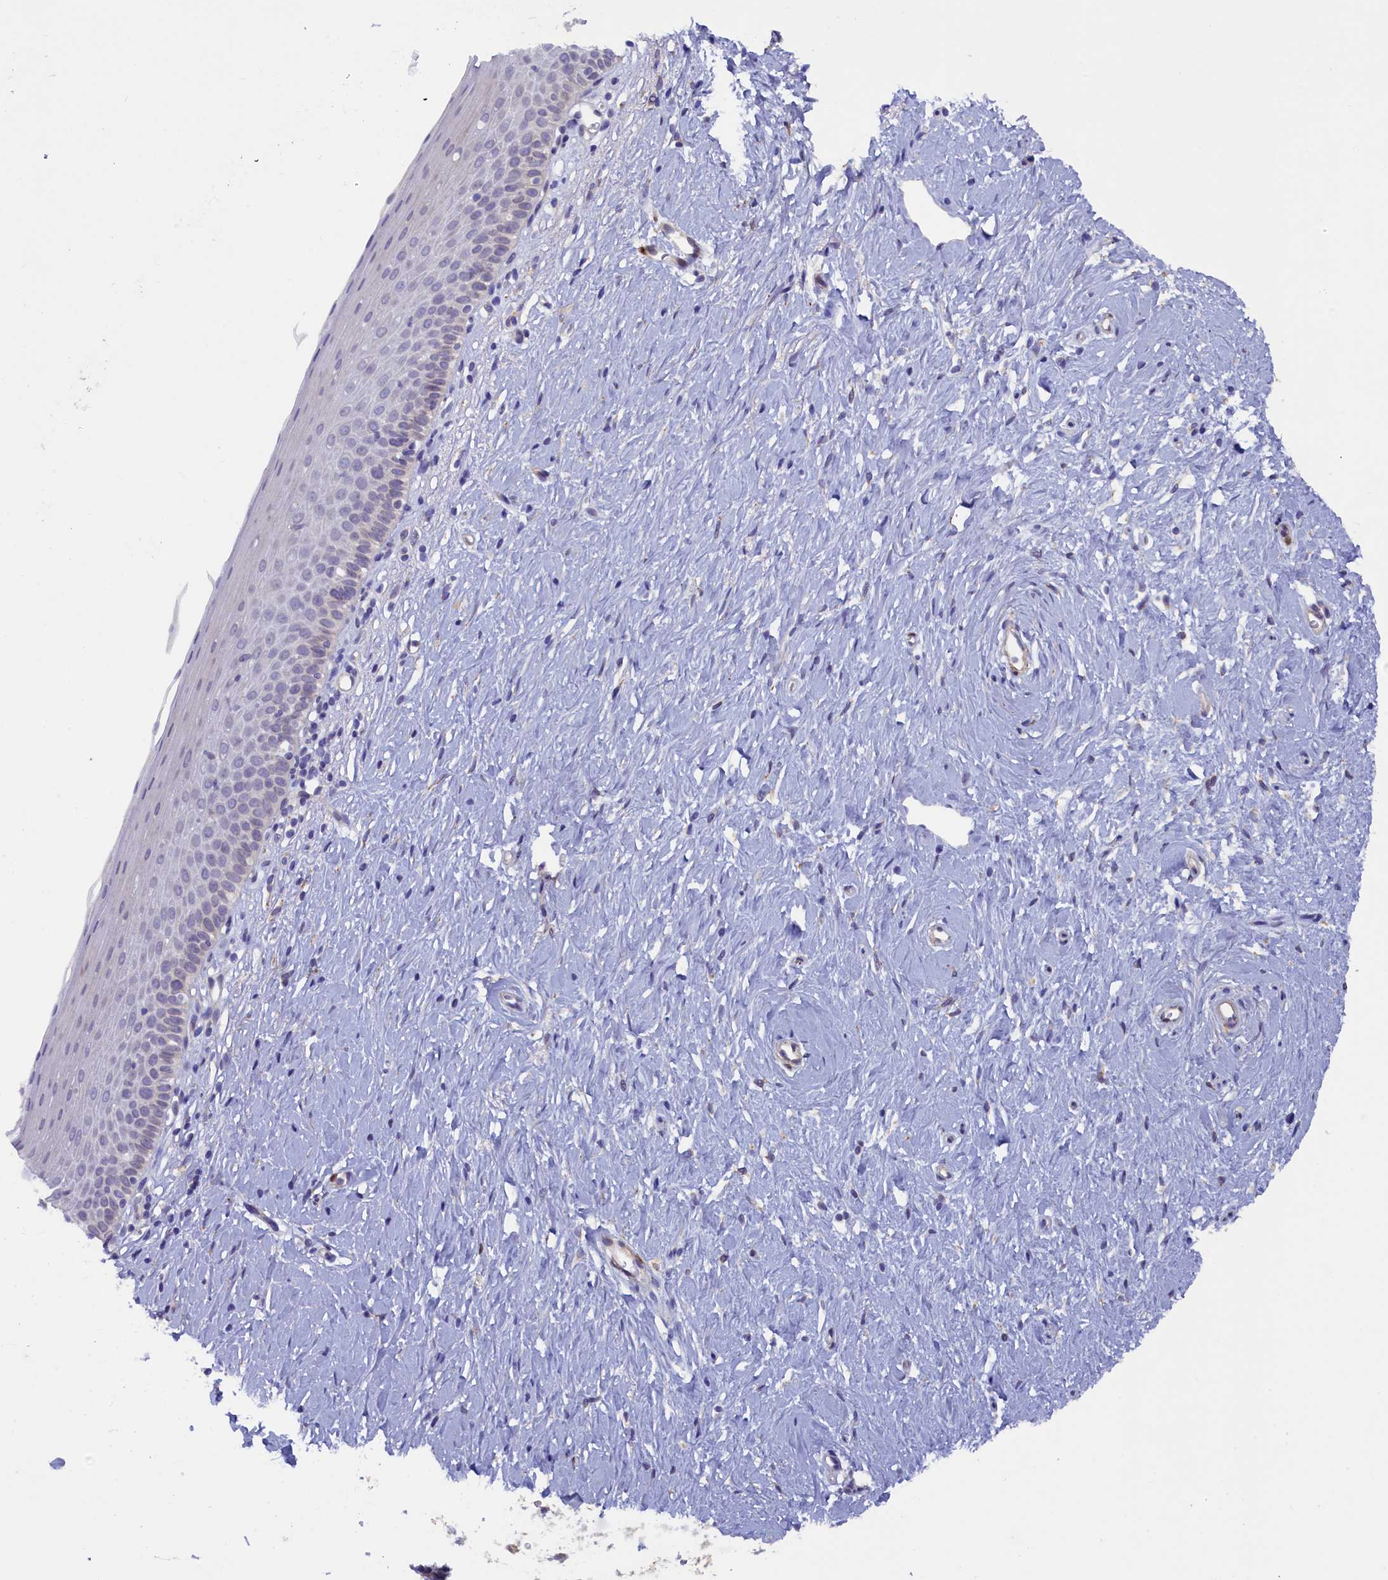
{"staining": {"intensity": "negative", "quantity": "none", "location": "none"}, "tissue": "cervix", "cell_type": "Glandular cells", "image_type": "normal", "snomed": [{"axis": "morphology", "description": "Normal tissue, NOS"}, {"axis": "topography", "description": "Cervix"}], "caption": "Immunohistochemistry (IHC) micrograph of benign human cervix stained for a protein (brown), which reveals no staining in glandular cells.", "gene": "POGLUT3", "patient": {"sex": "female", "age": 57}}